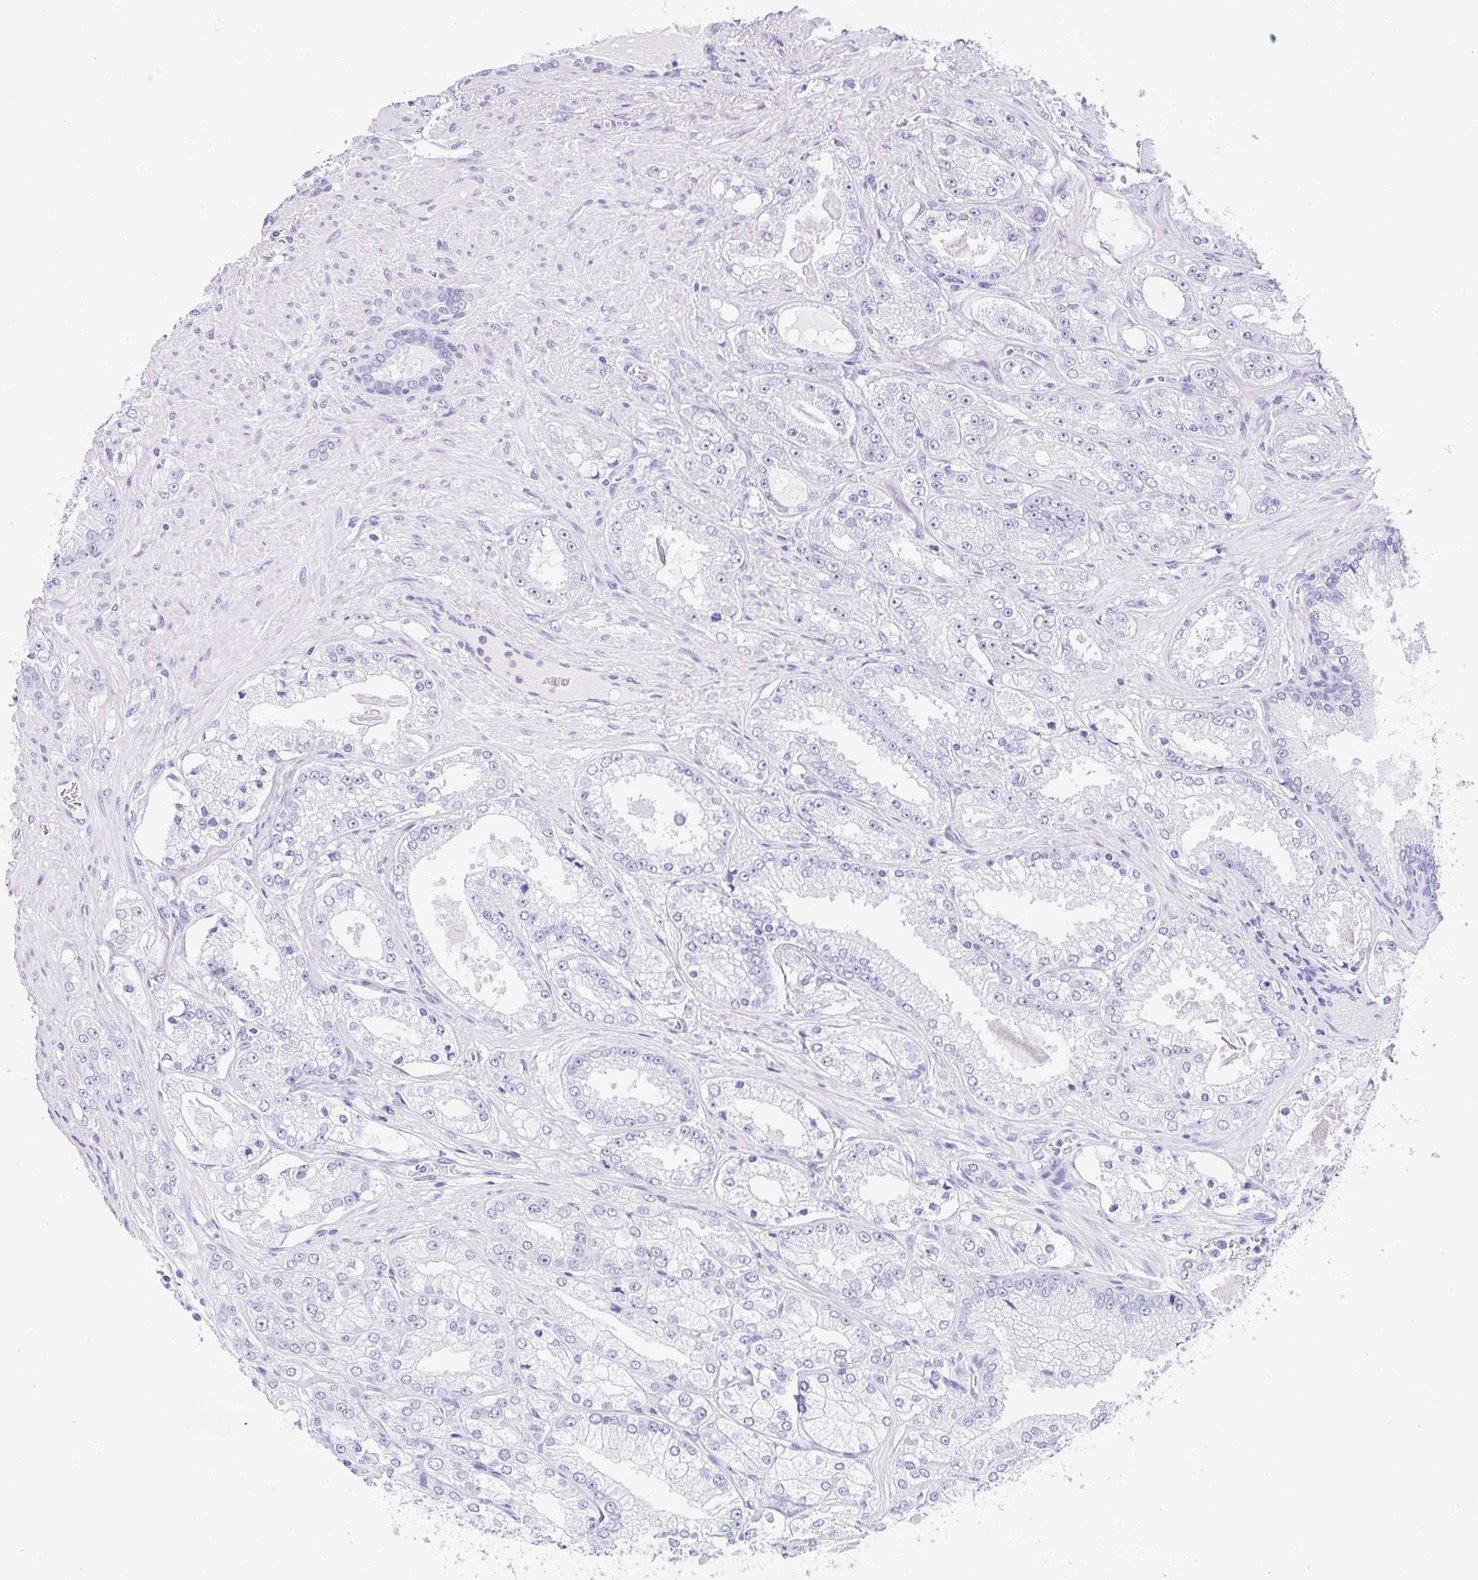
{"staining": {"intensity": "negative", "quantity": "none", "location": "none"}, "tissue": "prostate cancer", "cell_type": "Tumor cells", "image_type": "cancer", "snomed": [{"axis": "morphology", "description": "Normal tissue, NOS"}, {"axis": "morphology", "description": "Adenocarcinoma, High grade"}, {"axis": "topography", "description": "Prostate"}, {"axis": "topography", "description": "Peripheral nerve tissue"}], "caption": "Photomicrograph shows no significant protein expression in tumor cells of prostate cancer (high-grade adenocarcinoma).", "gene": "CPA1", "patient": {"sex": "male", "age": 68}}